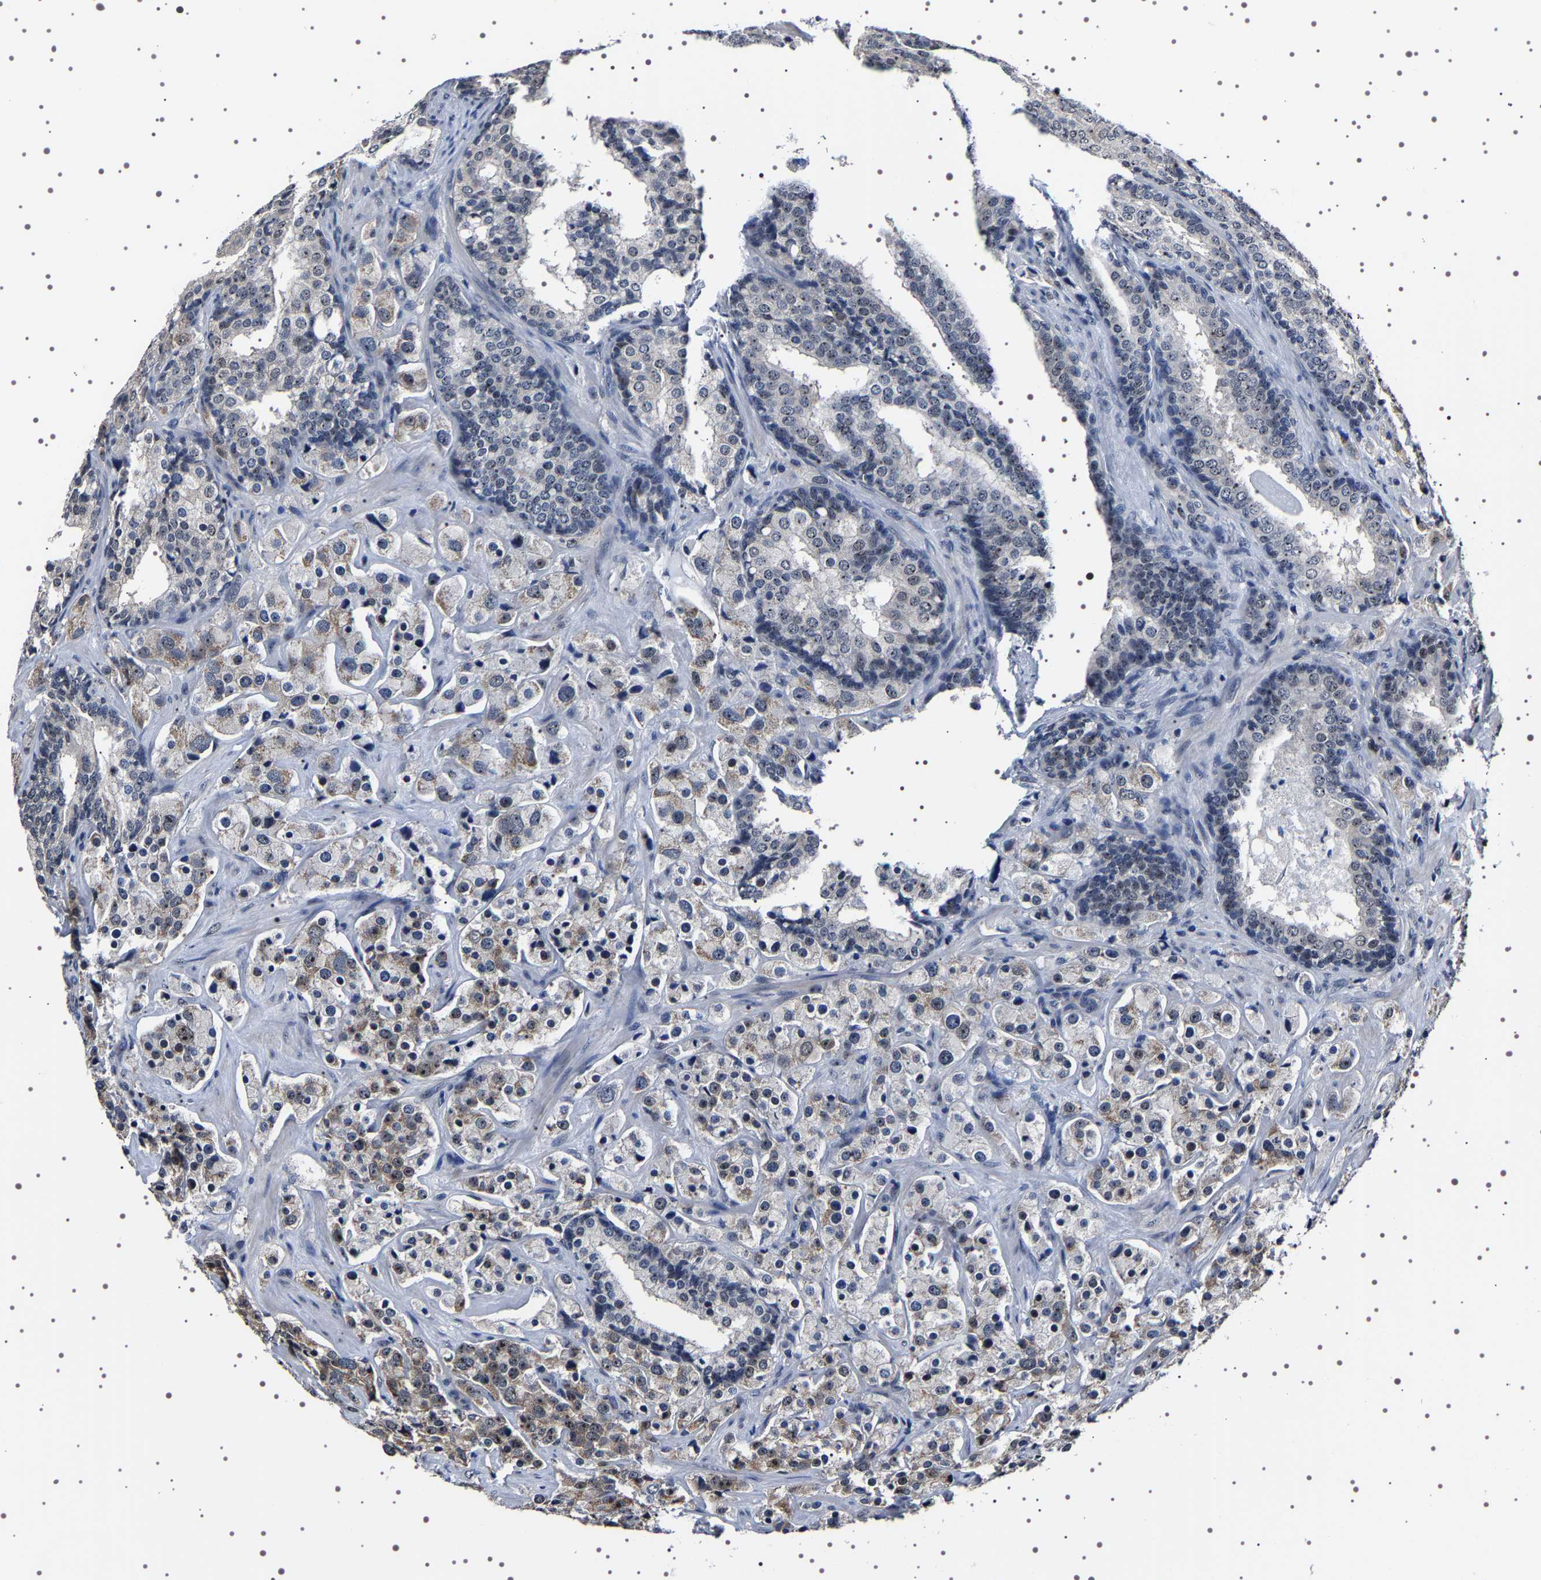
{"staining": {"intensity": "moderate", "quantity": "<25%", "location": "cytoplasmic/membranous,nuclear"}, "tissue": "prostate cancer", "cell_type": "Tumor cells", "image_type": "cancer", "snomed": [{"axis": "morphology", "description": "Adenocarcinoma, Medium grade"}, {"axis": "topography", "description": "Prostate"}], "caption": "IHC of human adenocarcinoma (medium-grade) (prostate) exhibits low levels of moderate cytoplasmic/membranous and nuclear staining in about <25% of tumor cells.", "gene": "GNL3", "patient": {"sex": "male", "age": 70}}